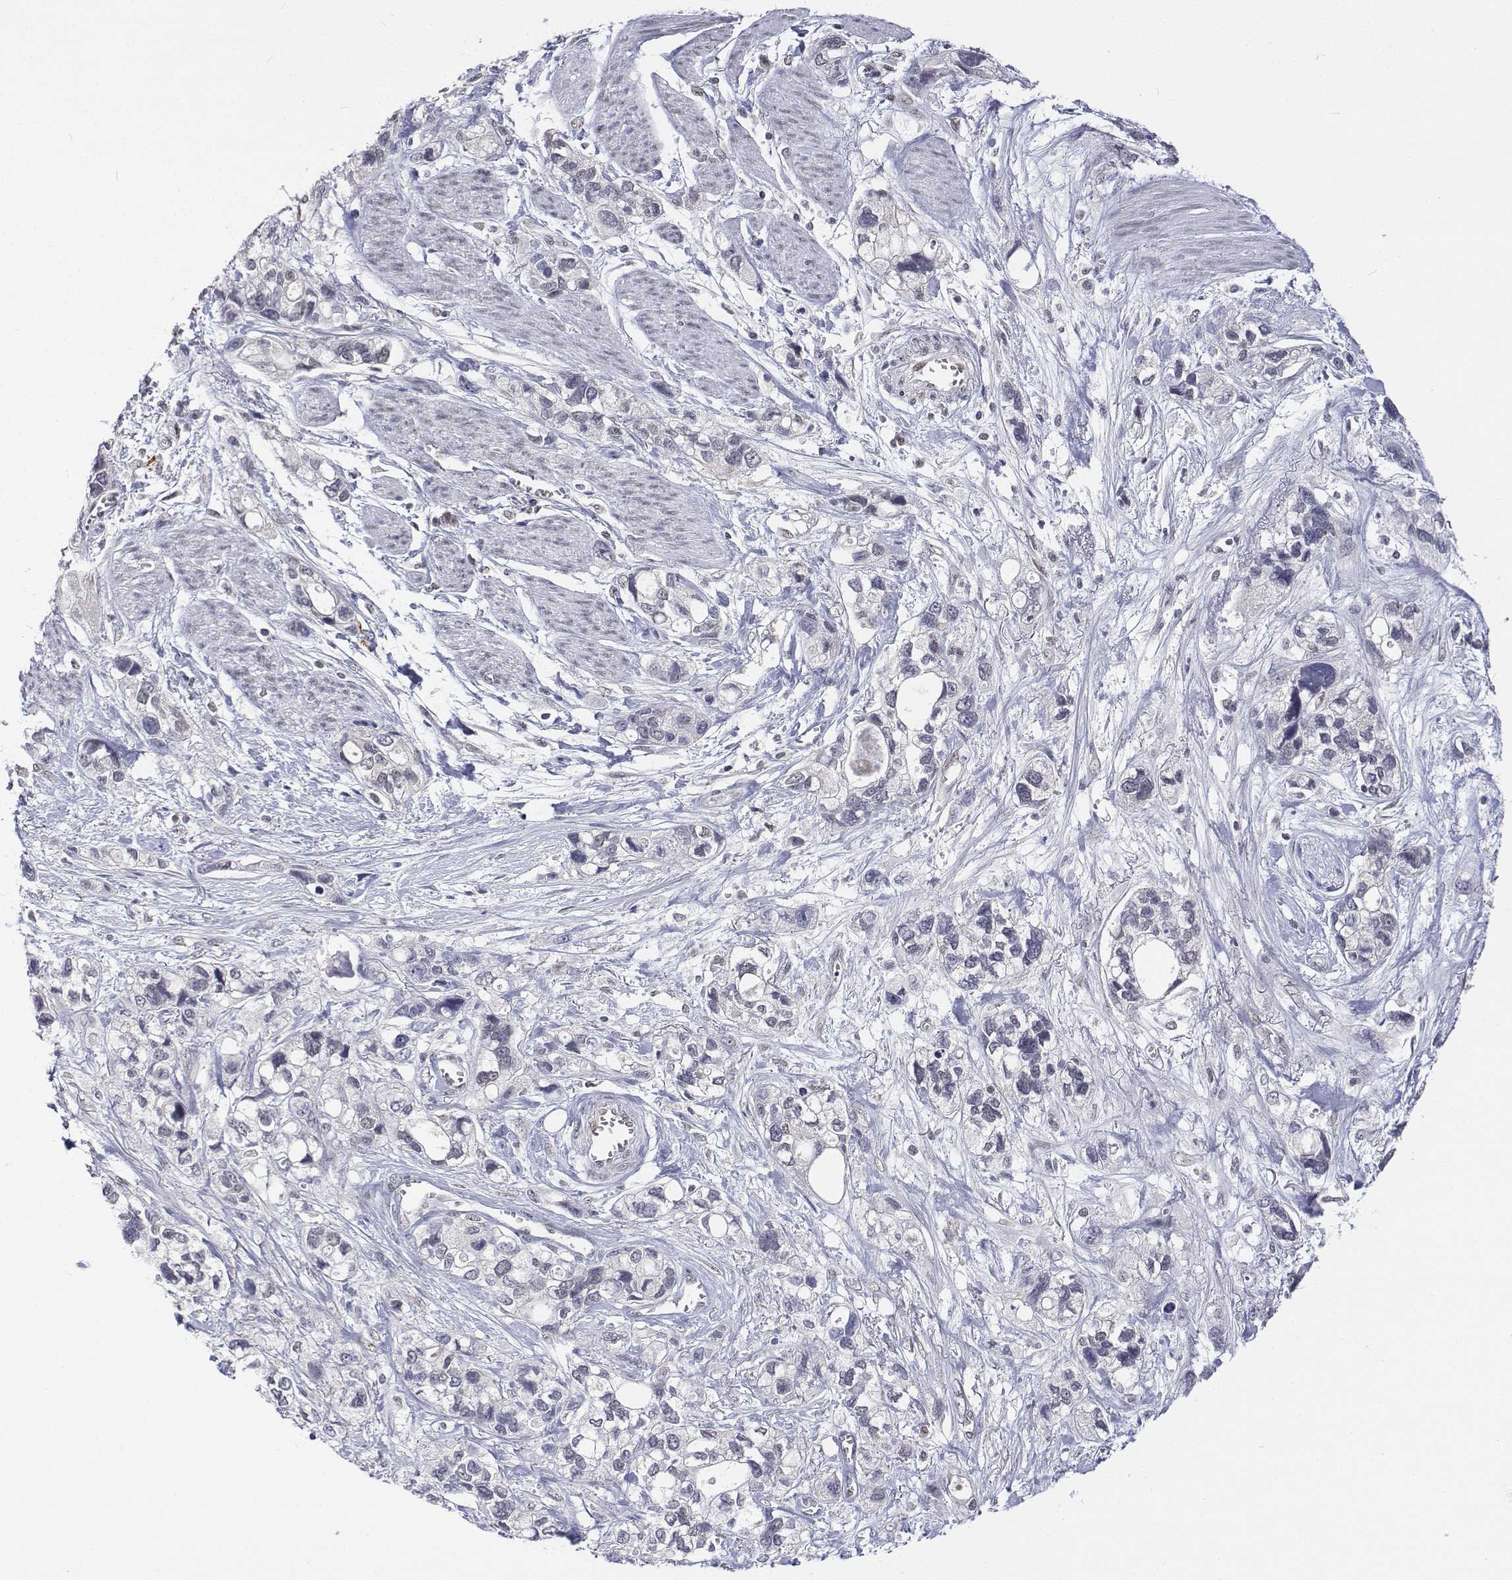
{"staining": {"intensity": "negative", "quantity": "none", "location": "none"}, "tissue": "stomach cancer", "cell_type": "Tumor cells", "image_type": "cancer", "snomed": [{"axis": "morphology", "description": "Adenocarcinoma, NOS"}, {"axis": "topography", "description": "Stomach, upper"}], "caption": "DAB (3,3'-diaminobenzidine) immunohistochemical staining of human adenocarcinoma (stomach) reveals no significant staining in tumor cells. (Brightfield microscopy of DAB (3,3'-diaminobenzidine) IHC at high magnification).", "gene": "ATRX", "patient": {"sex": "female", "age": 81}}